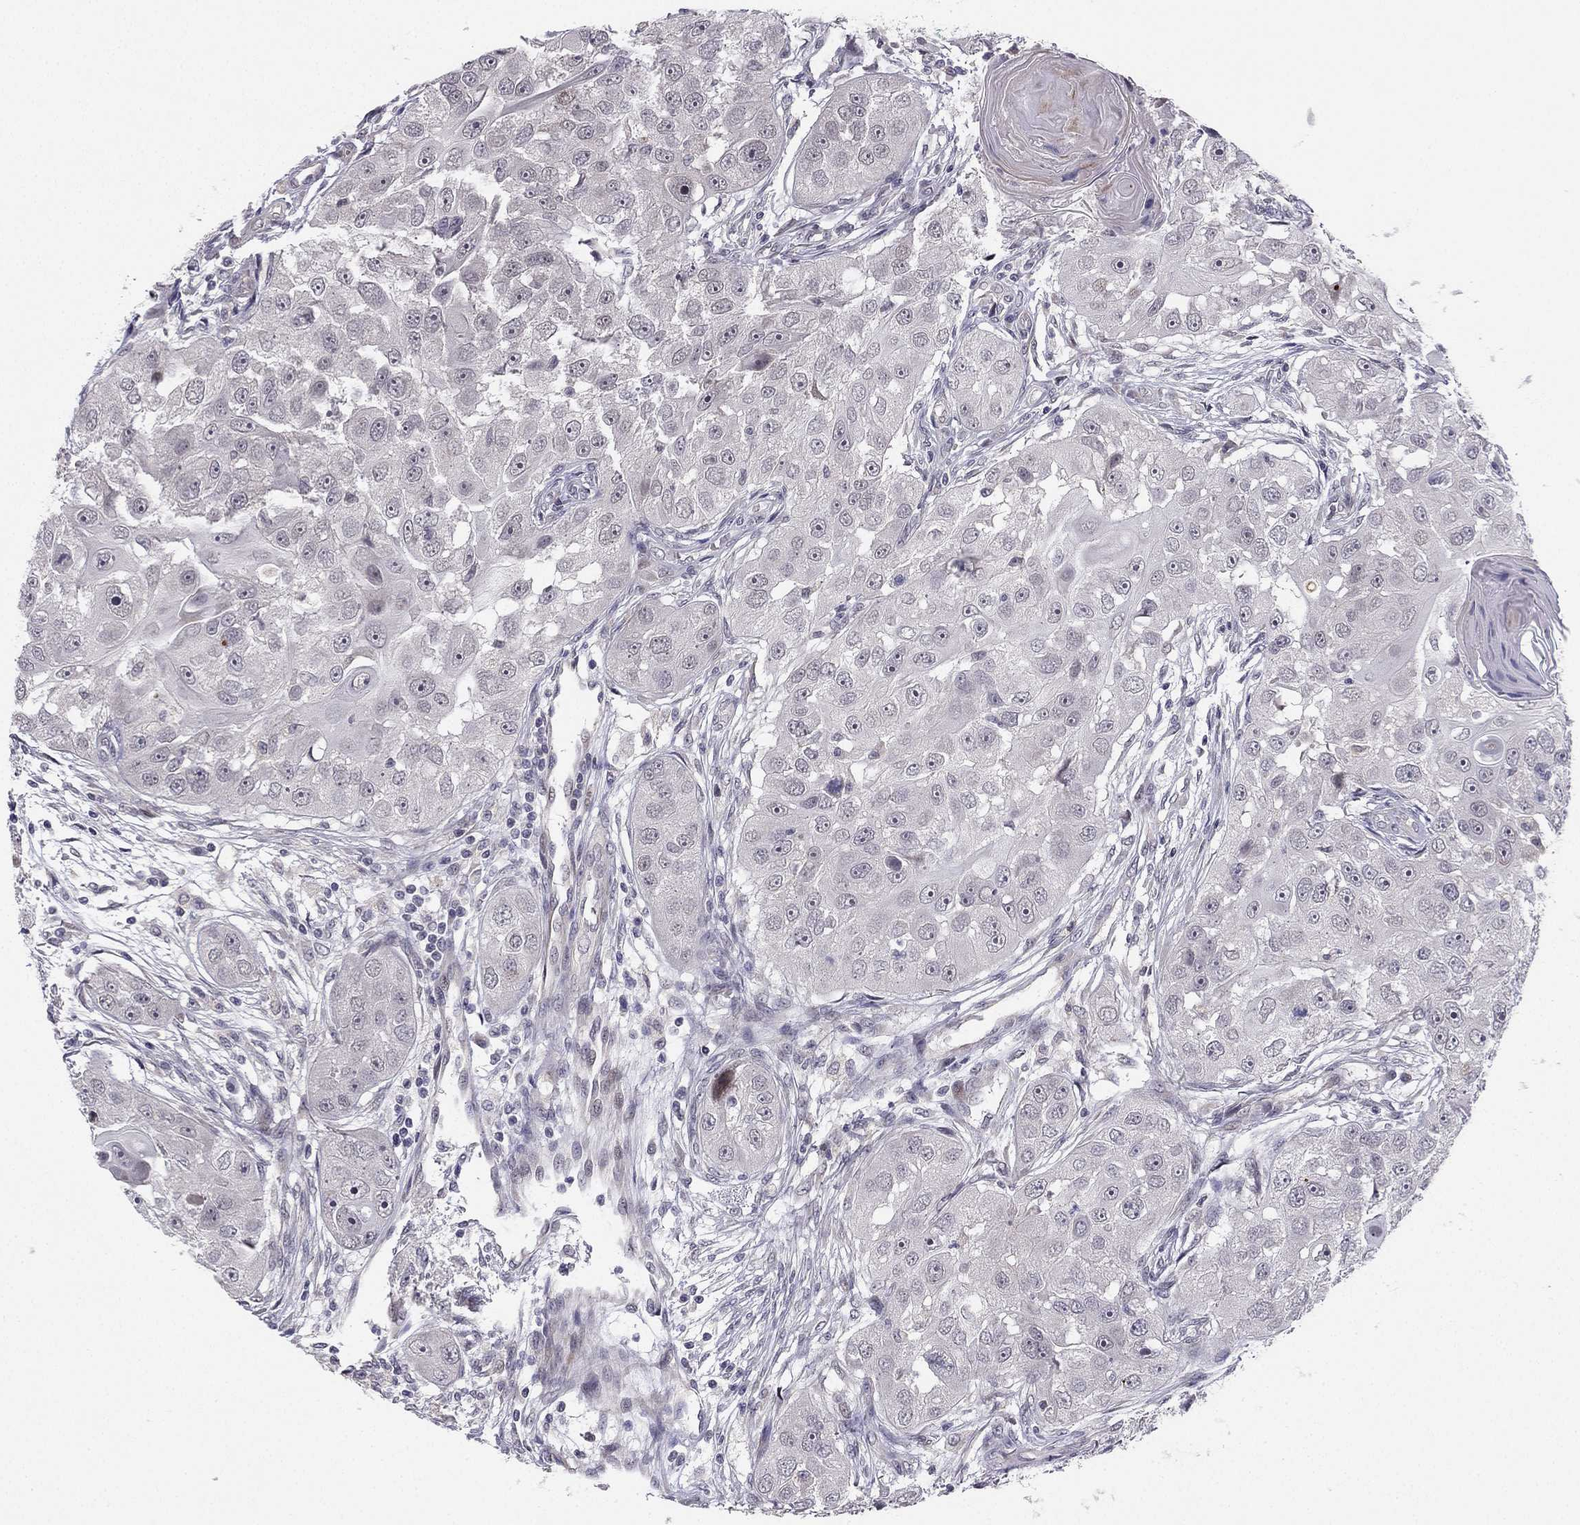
{"staining": {"intensity": "negative", "quantity": "none", "location": "none"}, "tissue": "head and neck cancer", "cell_type": "Tumor cells", "image_type": "cancer", "snomed": [{"axis": "morphology", "description": "Squamous cell carcinoma, NOS"}, {"axis": "topography", "description": "Head-Neck"}], "caption": "The photomicrograph shows no staining of tumor cells in head and neck squamous cell carcinoma.", "gene": "CHST8", "patient": {"sex": "male", "age": 51}}